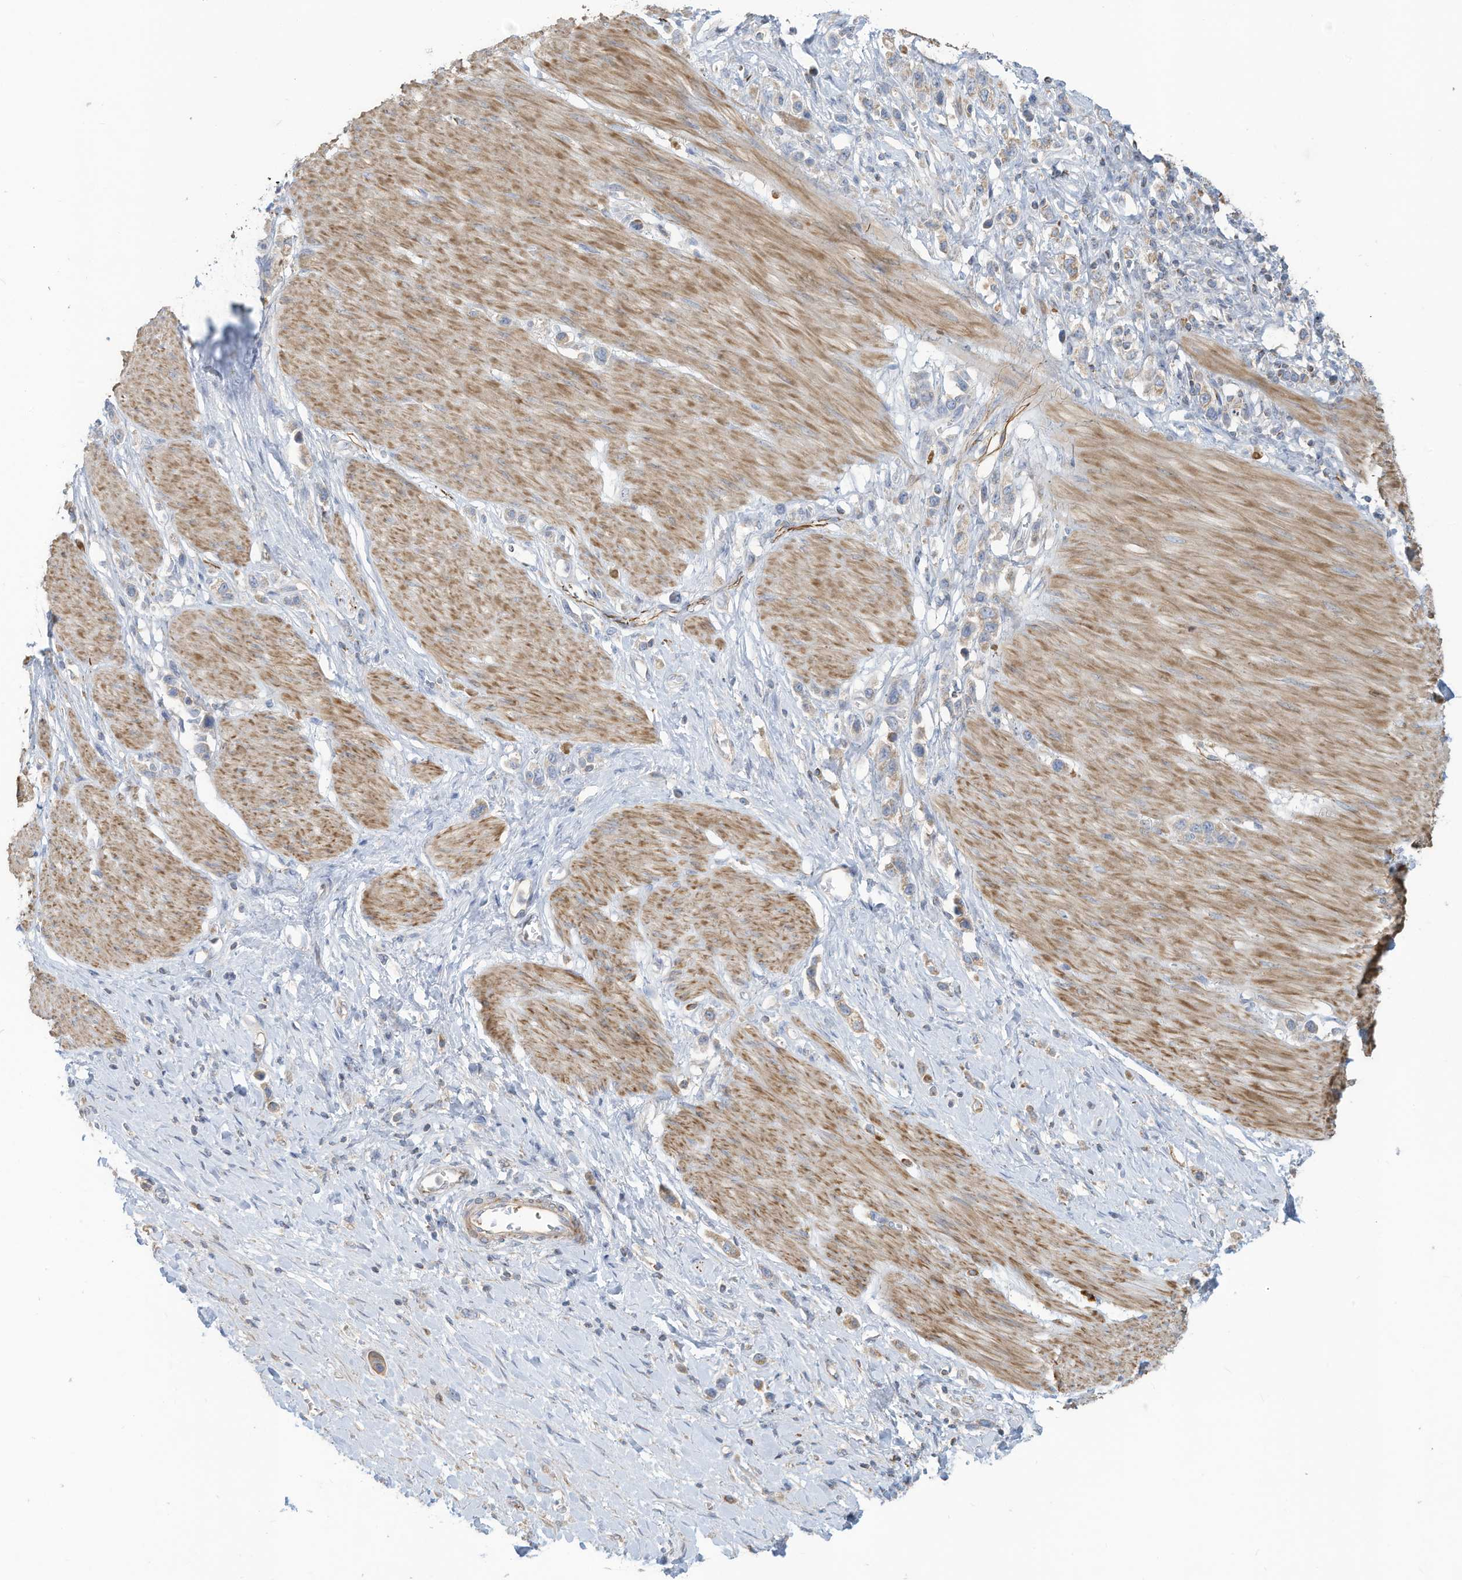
{"staining": {"intensity": "negative", "quantity": "none", "location": "none"}, "tissue": "stomach cancer", "cell_type": "Tumor cells", "image_type": "cancer", "snomed": [{"axis": "morphology", "description": "Adenocarcinoma, NOS"}, {"axis": "topography", "description": "Stomach"}], "caption": "An immunohistochemistry (IHC) photomicrograph of adenocarcinoma (stomach) is shown. There is no staining in tumor cells of adenocarcinoma (stomach). (DAB (3,3'-diaminobenzidine) immunohistochemistry, high magnification).", "gene": "GTPBP2", "patient": {"sex": "female", "age": 65}}